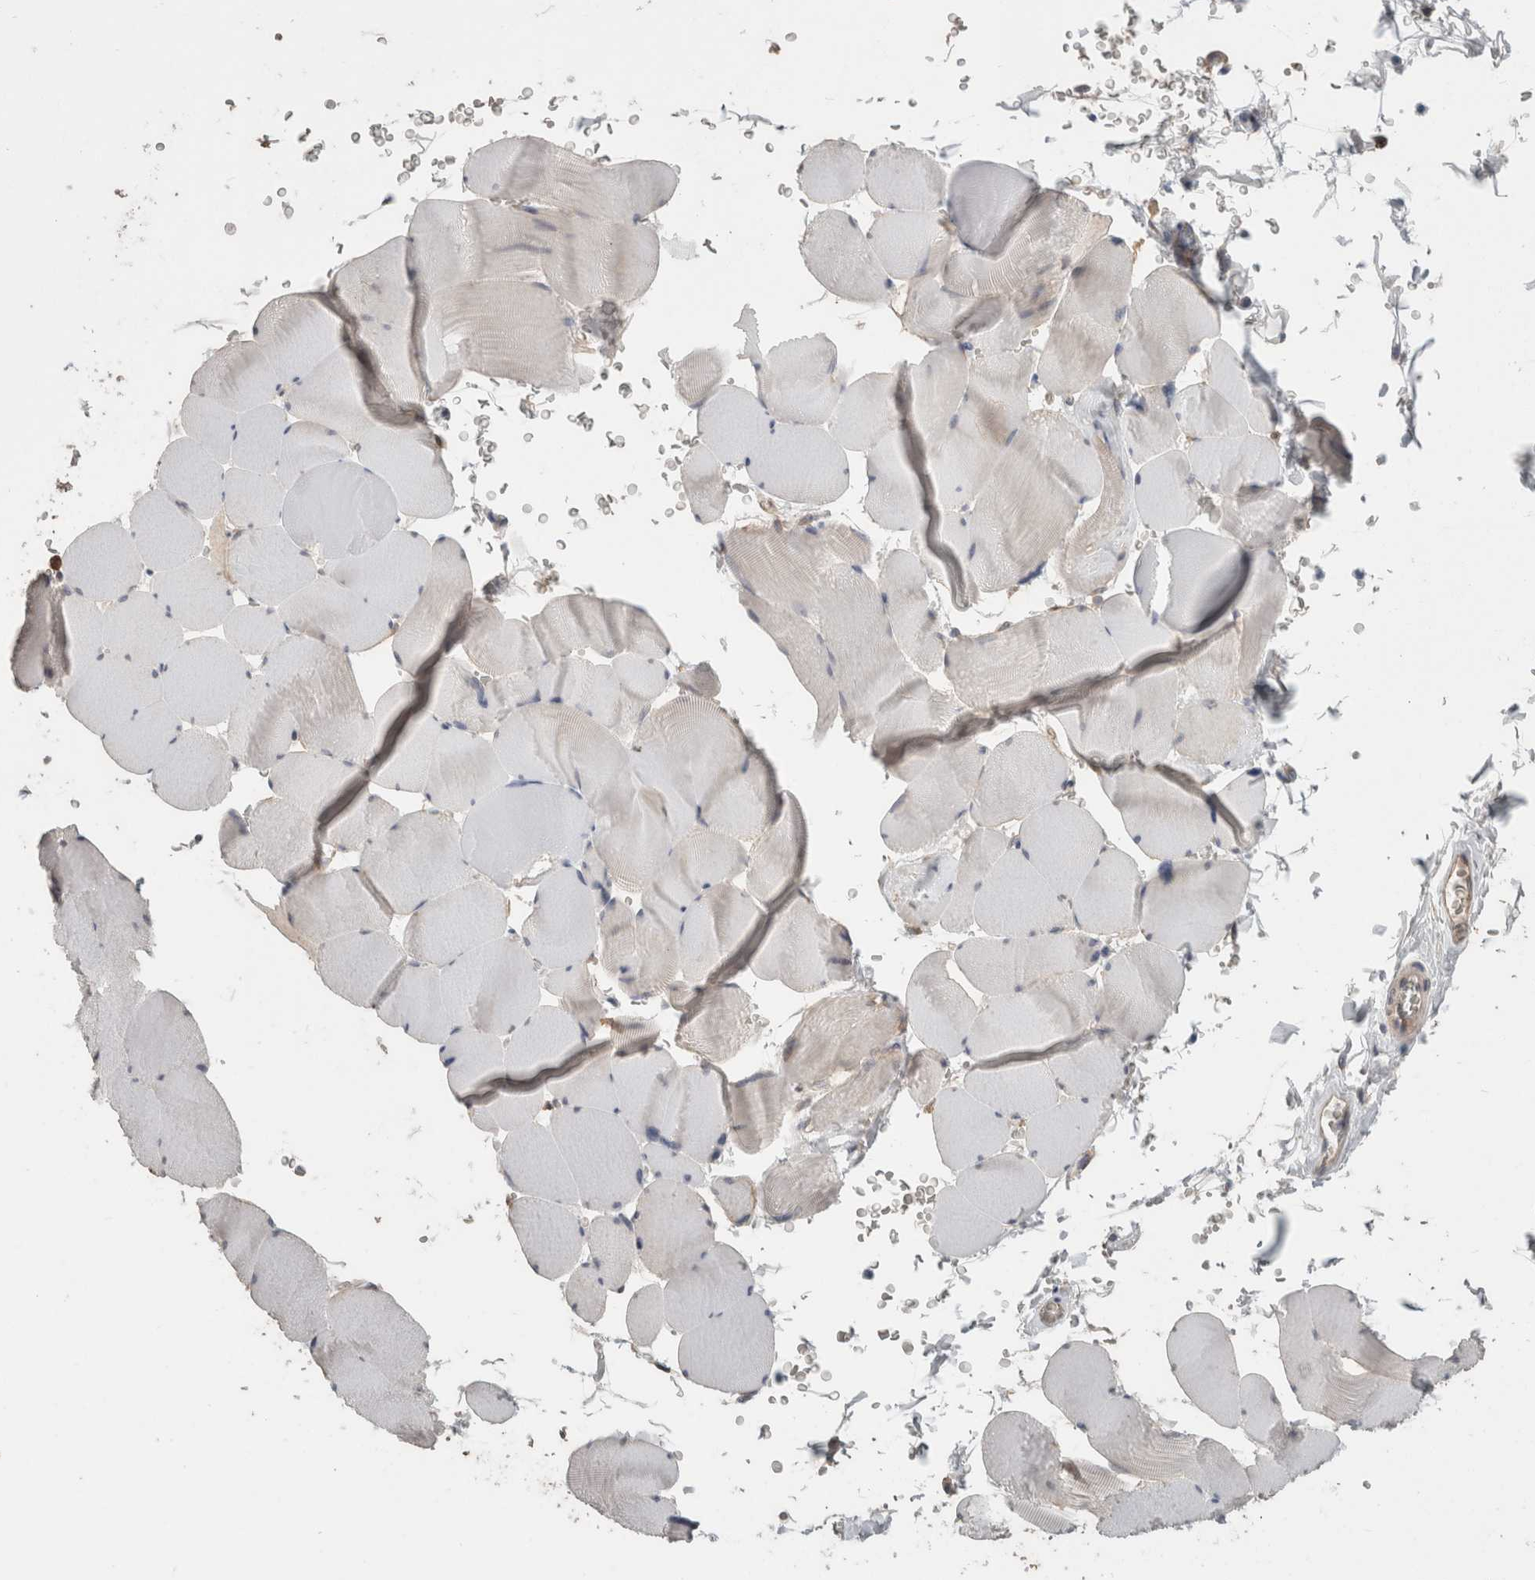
{"staining": {"intensity": "negative", "quantity": "none", "location": "none"}, "tissue": "skeletal muscle", "cell_type": "Myocytes", "image_type": "normal", "snomed": [{"axis": "morphology", "description": "Normal tissue, NOS"}, {"axis": "topography", "description": "Skeletal muscle"}], "caption": "IHC of unremarkable human skeletal muscle shows no staining in myocytes. The staining is performed using DAB brown chromogen with nuclei counter-stained in using hematoxylin.", "gene": "RASAL2", "patient": {"sex": "male", "age": 62}}